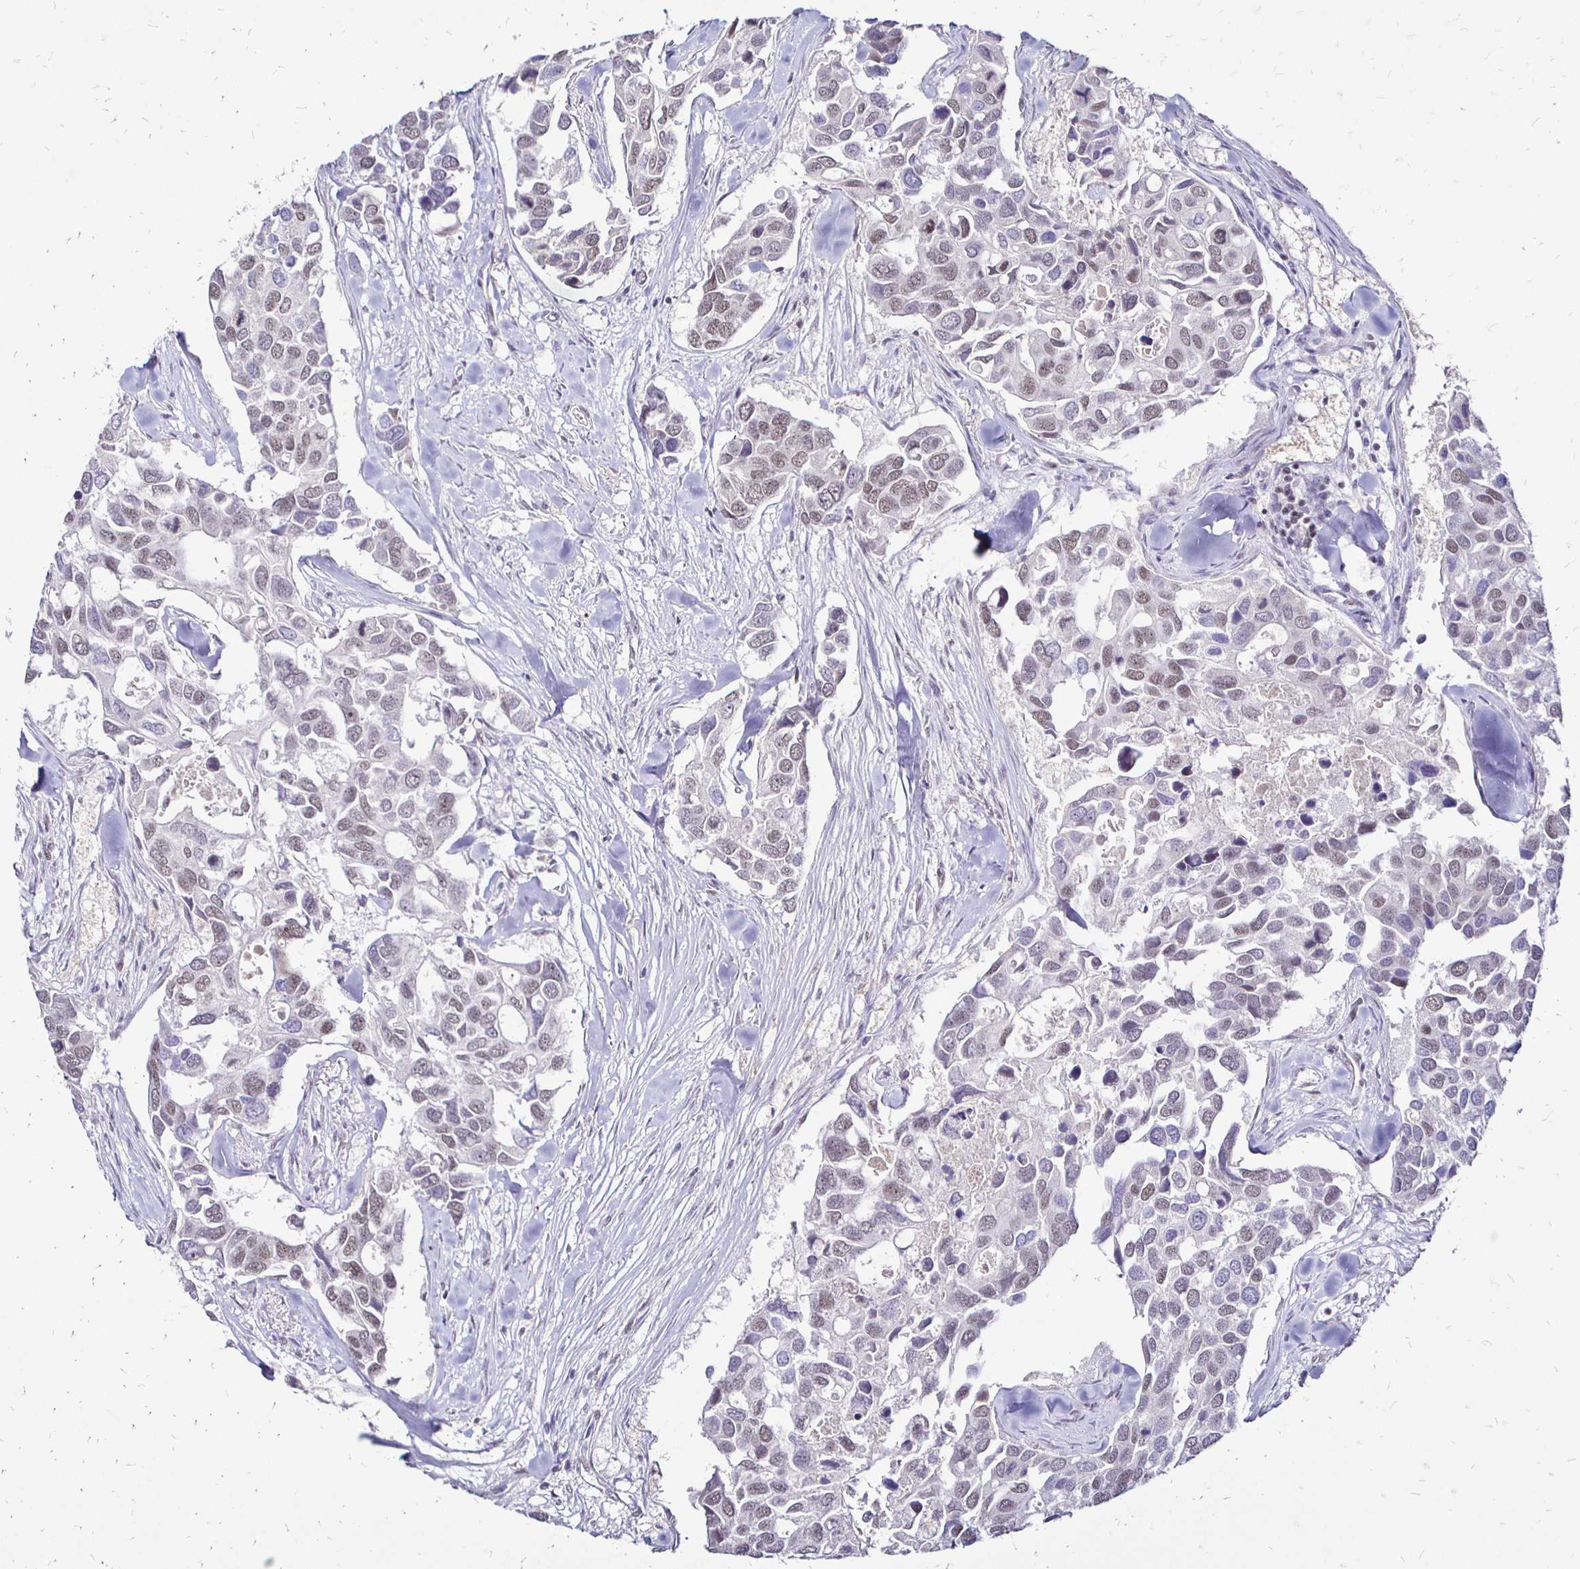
{"staining": {"intensity": "weak", "quantity": "25%-75%", "location": "nuclear"}, "tissue": "breast cancer", "cell_type": "Tumor cells", "image_type": "cancer", "snomed": [{"axis": "morphology", "description": "Duct carcinoma"}, {"axis": "topography", "description": "Breast"}], "caption": "Immunohistochemistry of human infiltrating ductal carcinoma (breast) reveals low levels of weak nuclear expression in about 25%-75% of tumor cells. Nuclei are stained in blue.", "gene": "SIN3A", "patient": {"sex": "female", "age": 83}}